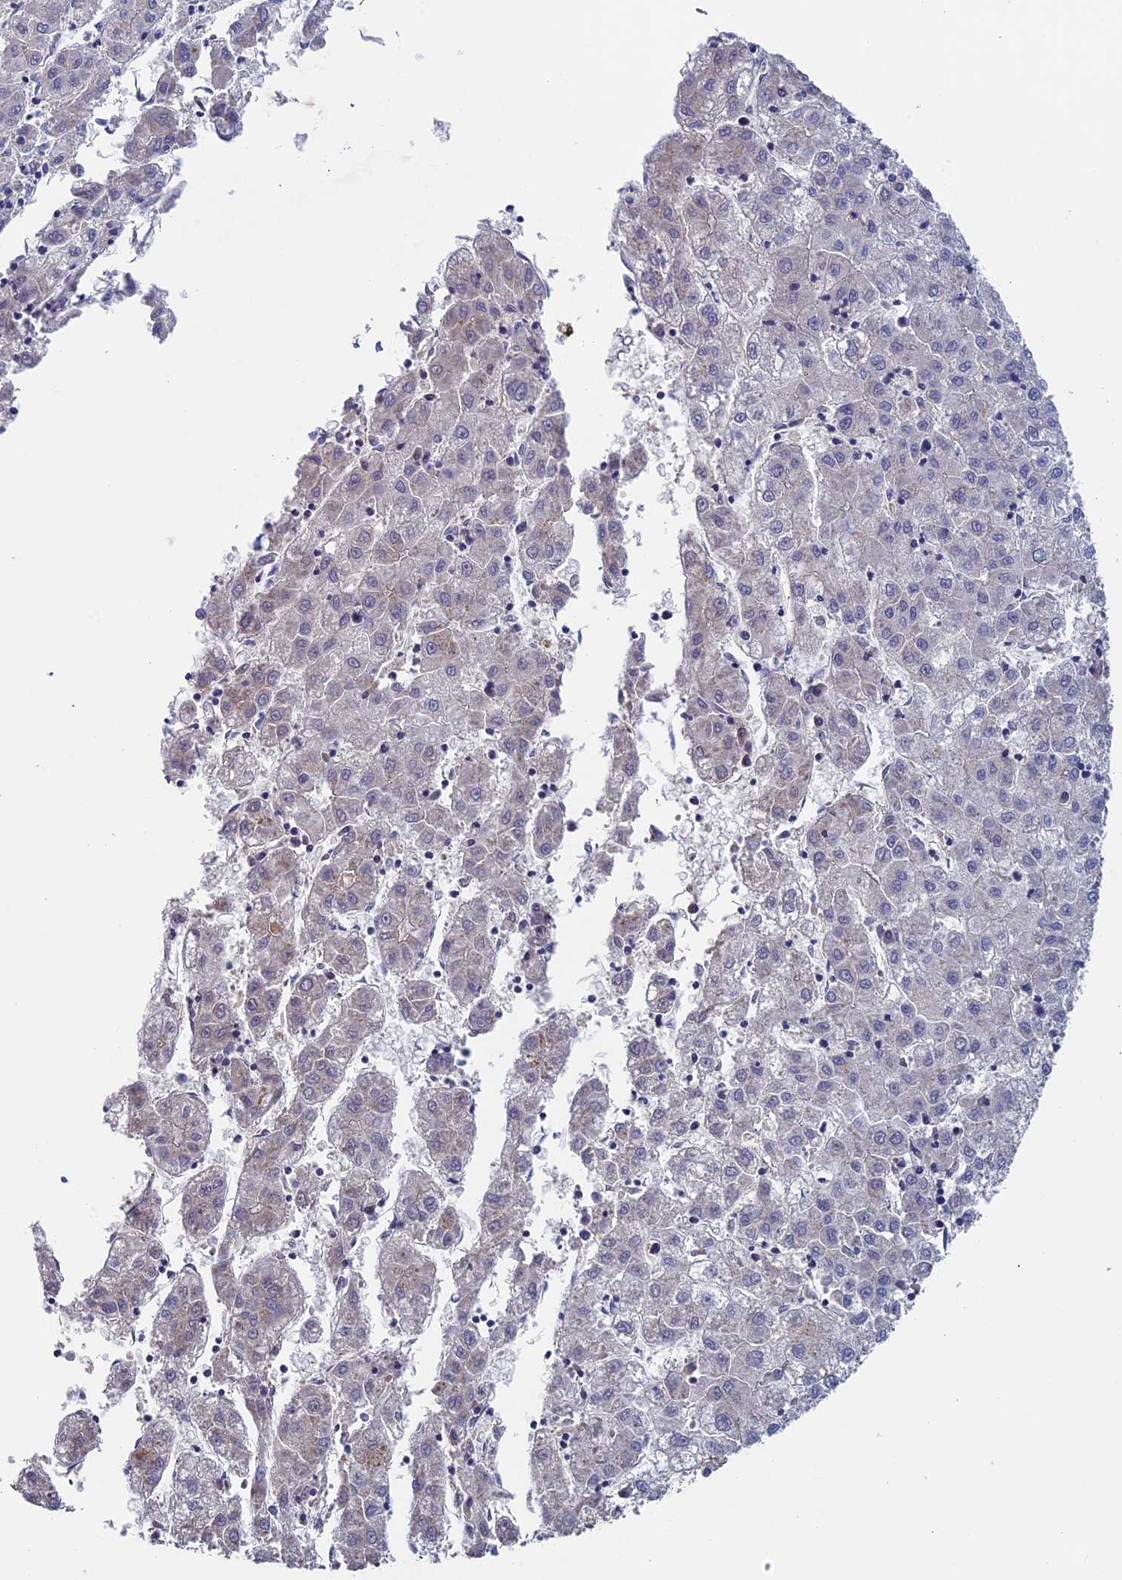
{"staining": {"intensity": "negative", "quantity": "none", "location": "none"}, "tissue": "liver cancer", "cell_type": "Tumor cells", "image_type": "cancer", "snomed": [{"axis": "morphology", "description": "Carcinoma, Hepatocellular, NOS"}, {"axis": "topography", "description": "Liver"}], "caption": "This is an immunohistochemistry histopathology image of liver cancer (hepatocellular carcinoma). There is no positivity in tumor cells.", "gene": "LCMT1", "patient": {"sex": "male", "age": 72}}